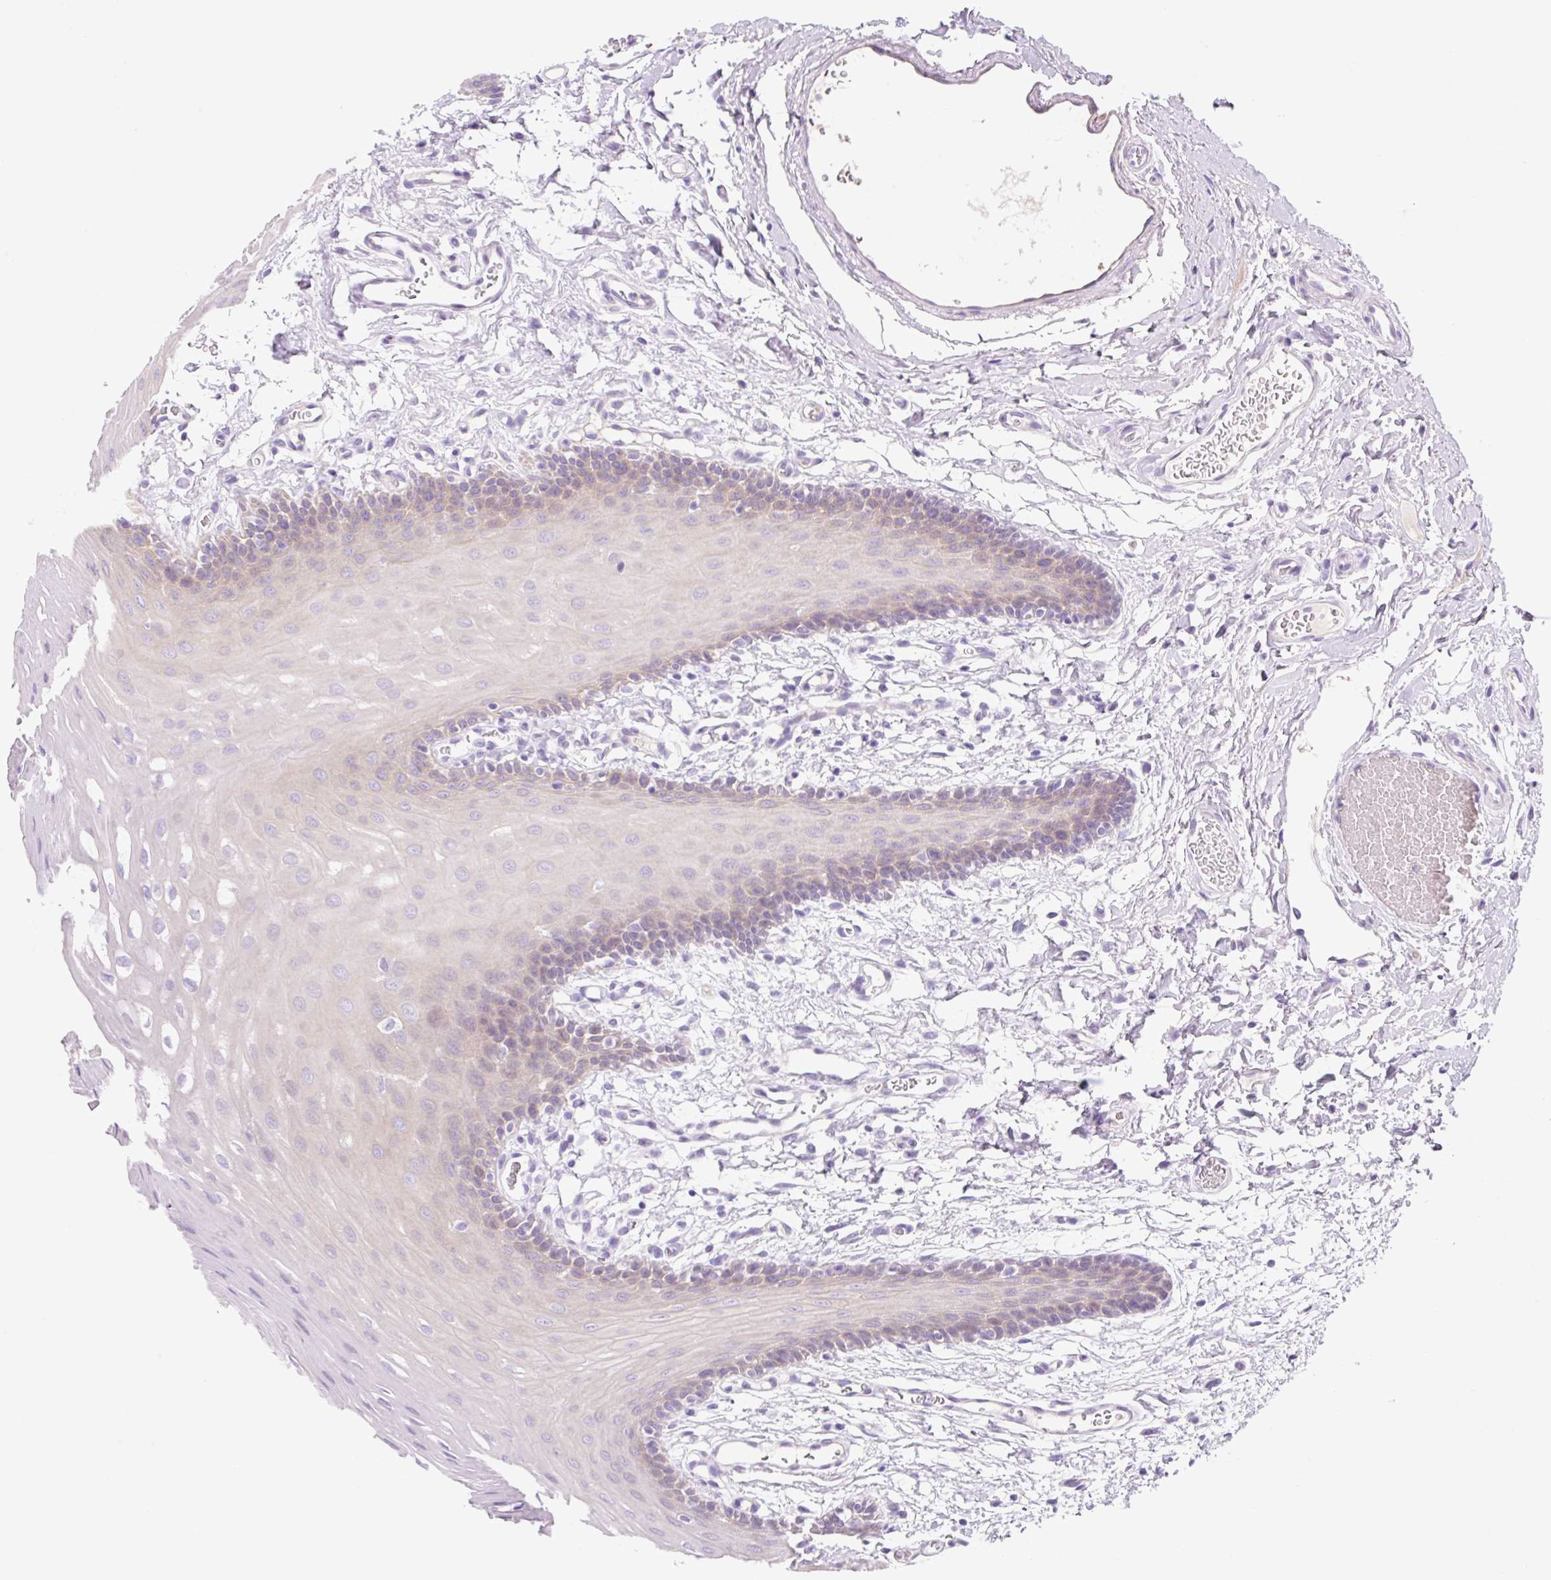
{"staining": {"intensity": "weak", "quantity": "<25%", "location": "cytoplasmic/membranous"}, "tissue": "oral mucosa", "cell_type": "Squamous epithelial cells", "image_type": "normal", "snomed": [{"axis": "morphology", "description": "Normal tissue, NOS"}, {"axis": "topography", "description": "Oral tissue"}, {"axis": "topography", "description": "Tounge, NOS"}], "caption": "This is a photomicrograph of immunohistochemistry staining of unremarkable oral mucosa, which shows no positivity in squamous epithelial cells. The staining was performed using DAB to visualize the protein expression in brown, while the nuclei were stained in blue with hematoxylin (Magnification: 20x).", "gene": "ZNF121", "patient": {"sex": "female", "age": 60}}